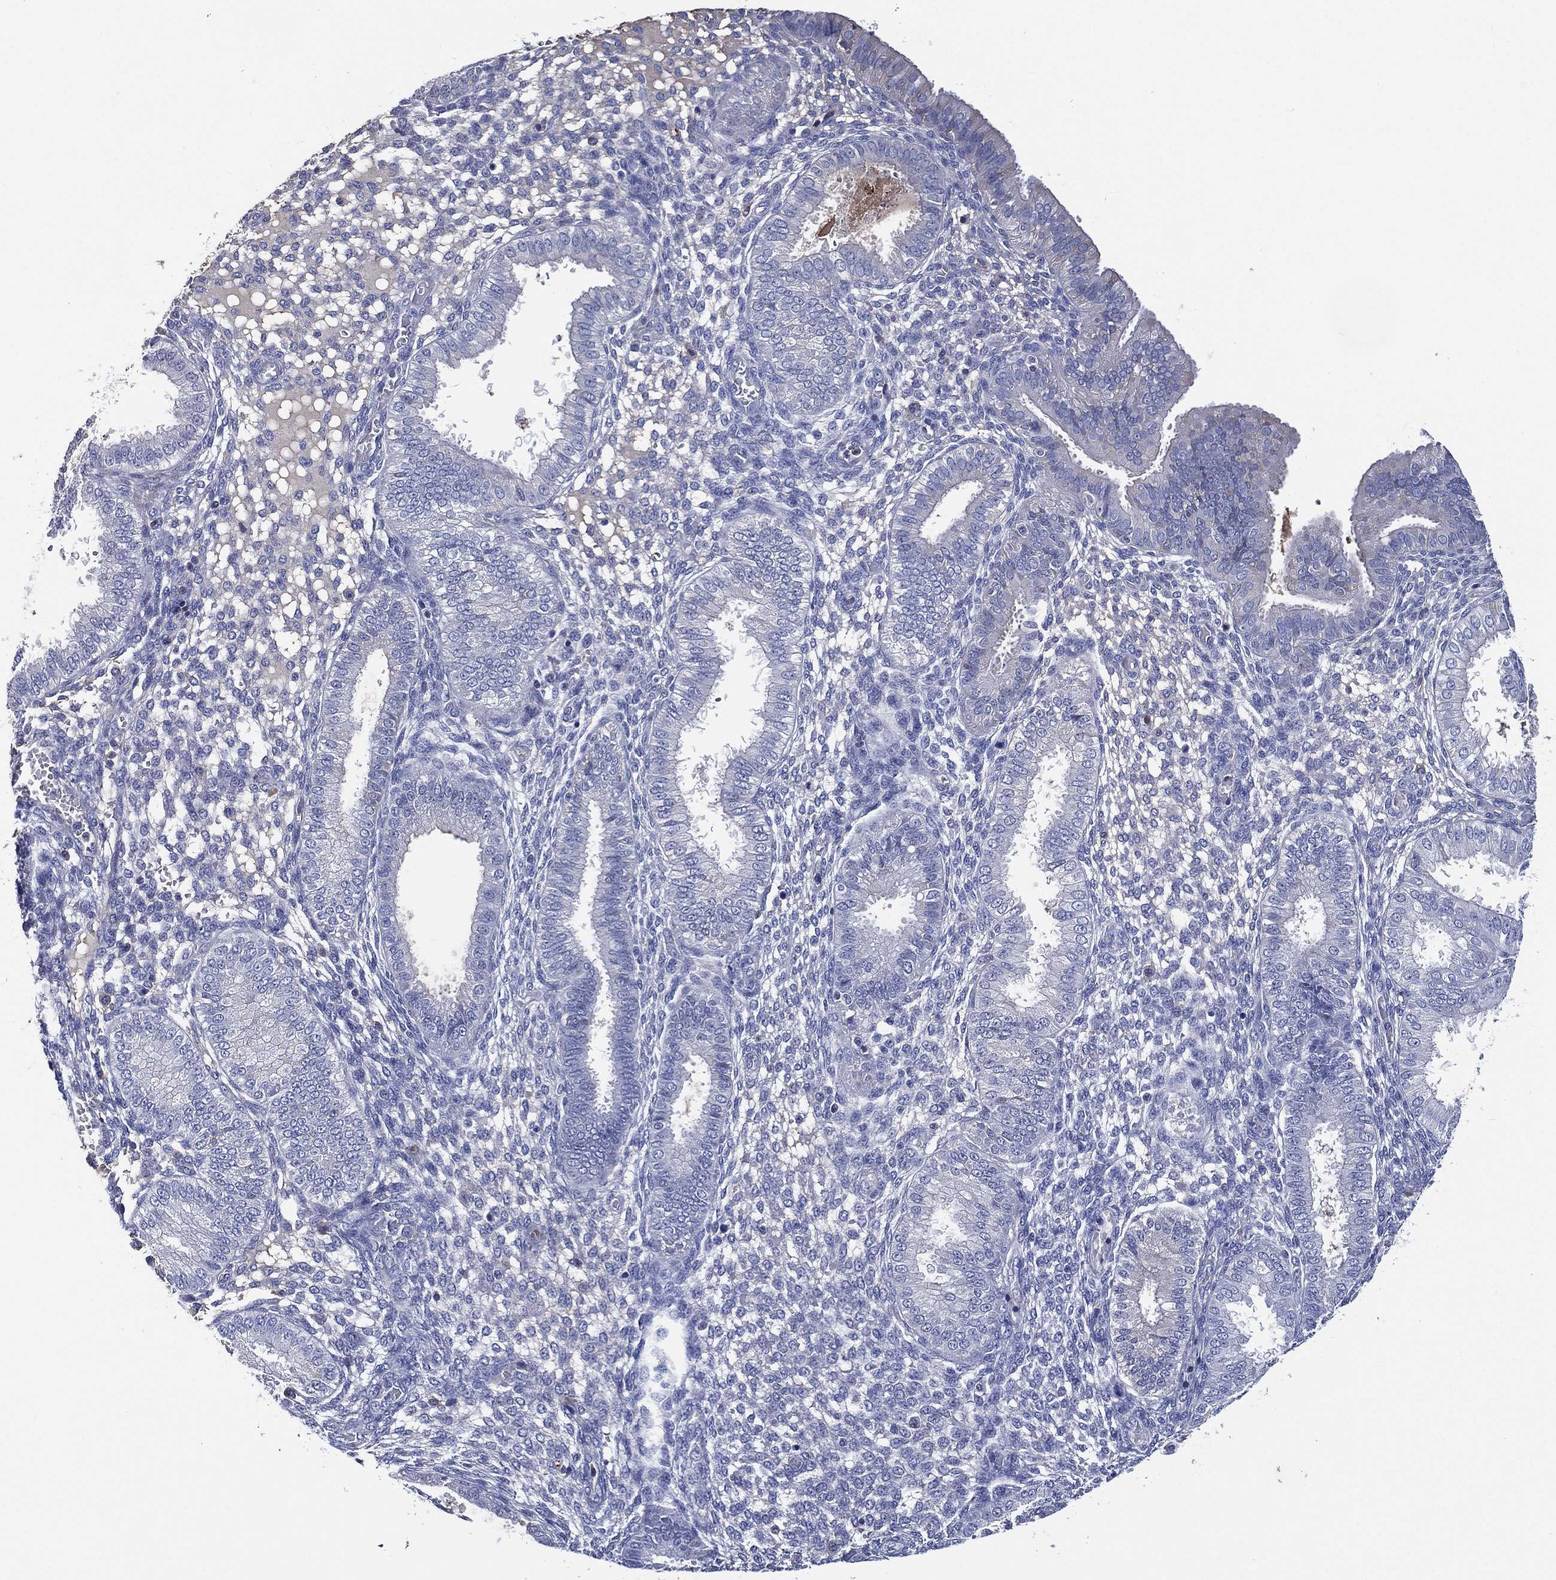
{"staining": {"intensity": "negative", "quantity": "none", "location": "none"}, "tissue": "endometrium", "cell_type": "Cells in endometrial stroma", "image_type": "normal", "snomed": [{"axis": "morphology", "description": "Normal tissue, NOS"}, {"axis": "topography", "description": "Endometrium"}], "caption": "Immunohistochemistry image of unremarkable endometrium stained for a protein (brown), which shows no expression in cells in endometrial stroma.", "gene": "TMPRSS11D", "patient": {"sex": "female", "age": 43}}